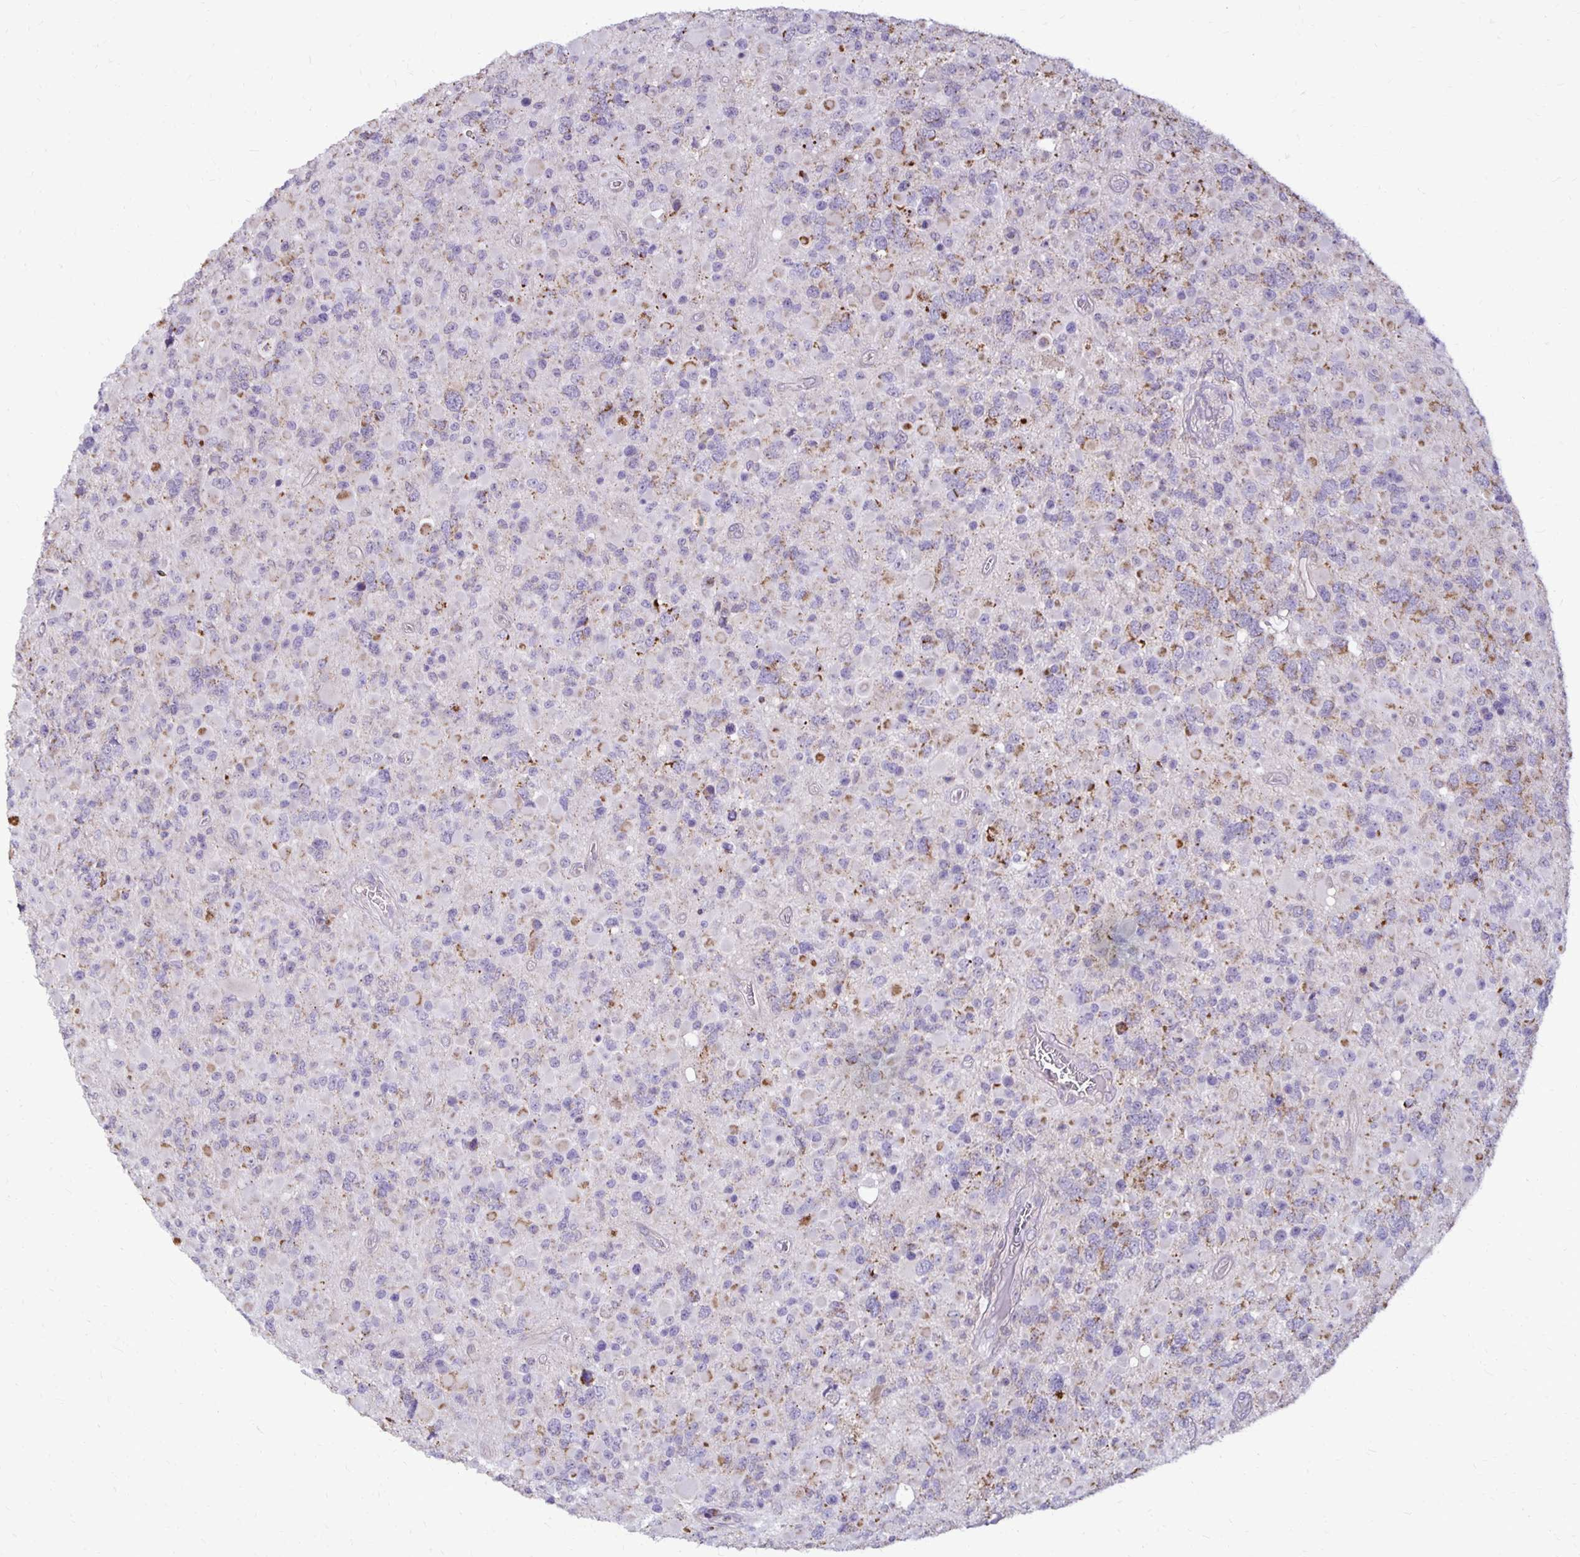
{"staining": {"intensity": "moderate", "quantity": "<25%", "location": "cytoplasmic/membranous"}, "tissue": "glioma", "cell_type": "Tumor cells", "image_type": "cancer", "snomed": [{"axis": "morphology", "description": "Glioma, malignant, High grade"}, {"axis": "topography", "description": "Brain"}], "caption": "Approximately <25% of tumor cells in glioma reveal moderate cytoplasmic/membranous protein staining as visualized by brown immunohistochemical staining.", "gene": "IER3", "patient": {"sex": "female", "age": 40}}